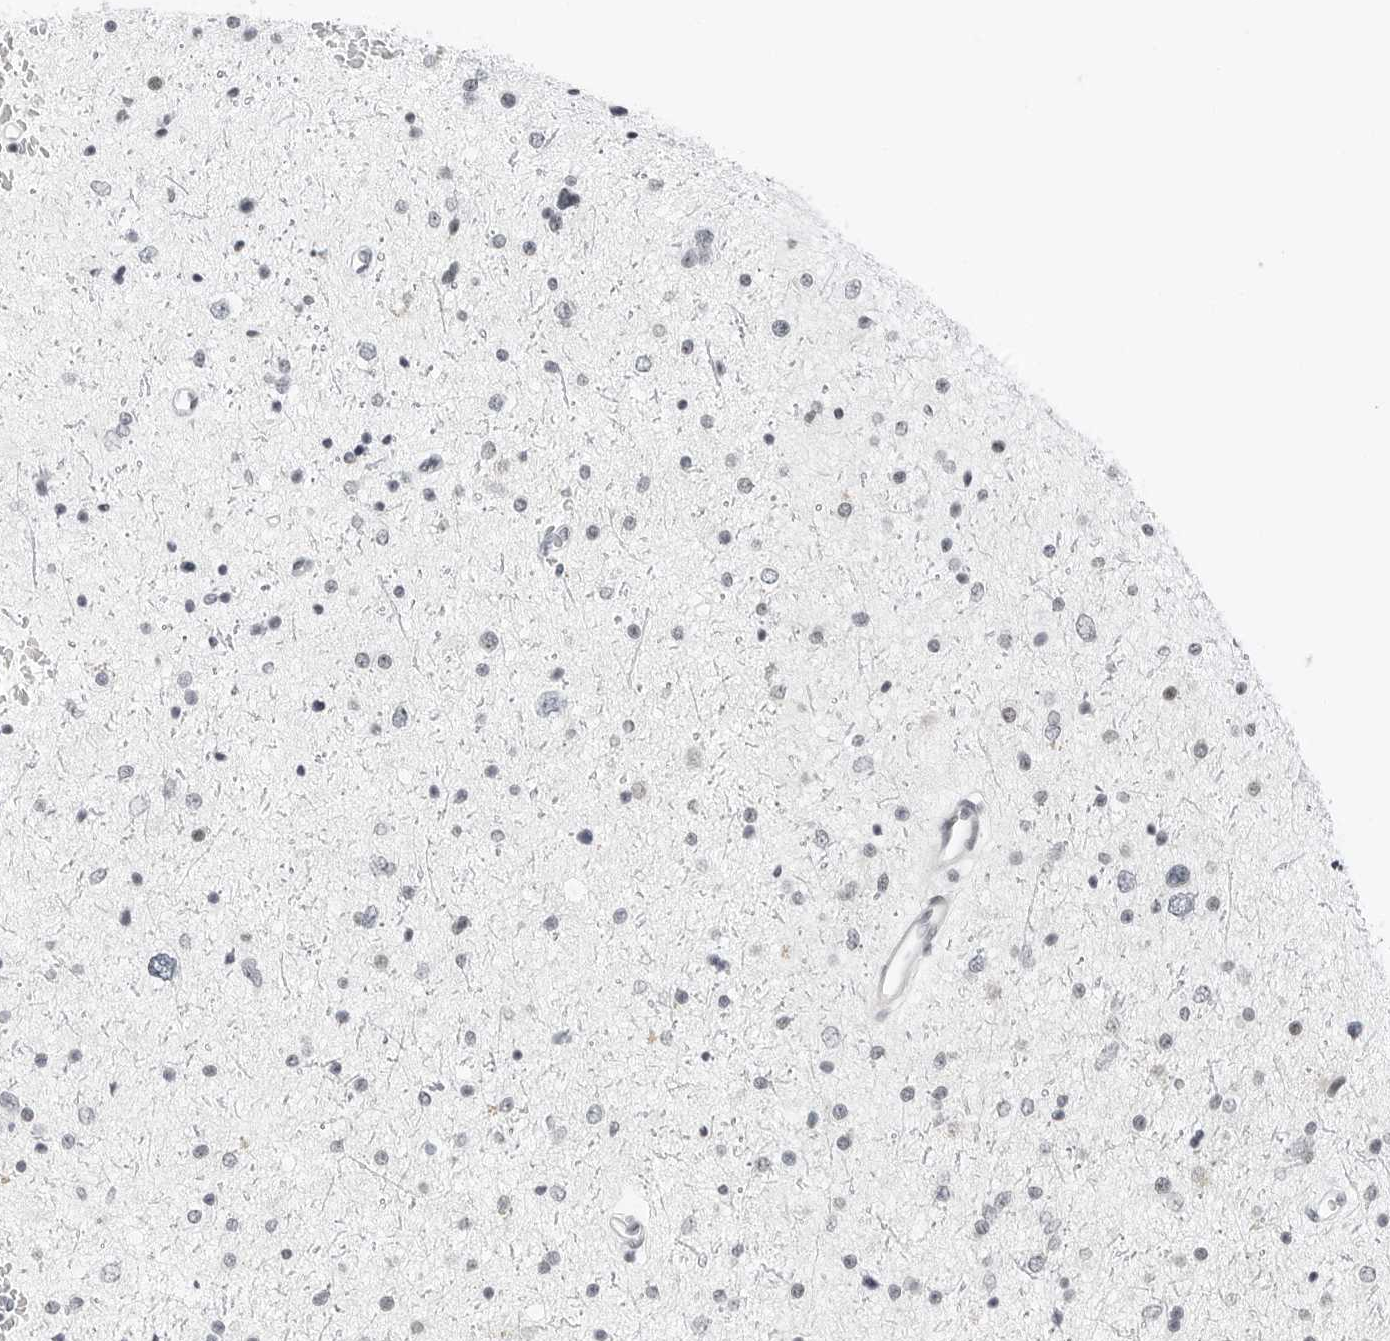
{"staining": {"intensity": "negative", "quantity": "none", "location": "none"}, "tissue": "glioma", "cell_type": "Tumor cells", "image_type": "cancer", "snomed": [{"axis": "morphology", "description": "Glioma, malignant, Low grade"}, {"axis": "topography", "description": "Brain"}], "caption": "Glioma was stained to show a protein in brown. There is no significant expression in tumor cells. The staining was performed using DAB (3,3'-diaminobenzidine) to visualize the protein expression in brown, while the nuclei were stained in blue with hematoxylin (Magnification: 20x).", "gene": "NTMT2", "patient": {"sex": "female", "age": 37}}